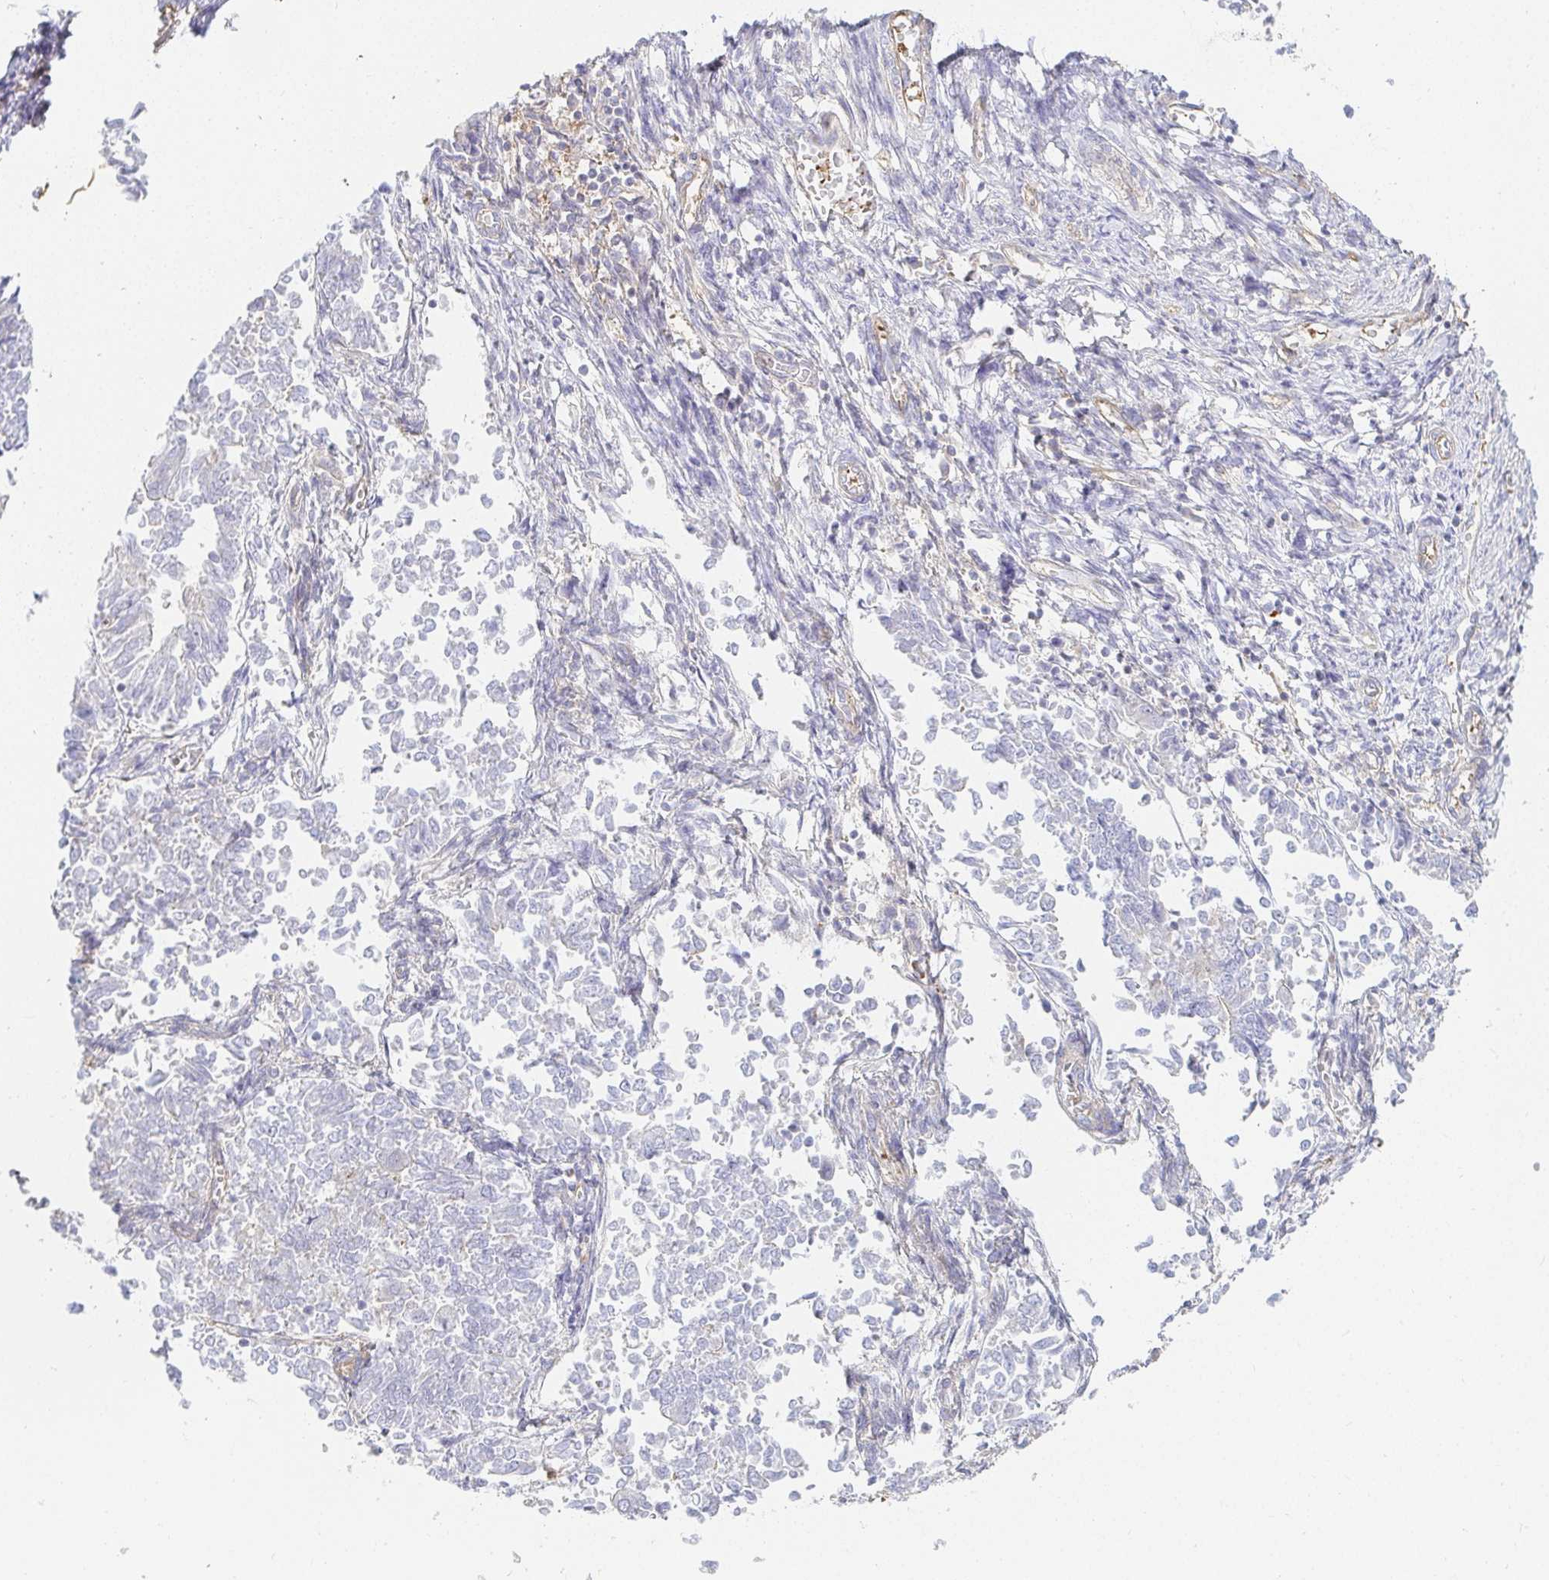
{"staining": {"intensity": "negative", "quantity": "none", "location": "none"}, "tissue": "endometrial cancer", "cell_type": "Tumor cells", "image_type": "cancer", "snomed": [{"axis": "morphology", "description": "Adenocarcinoma, NOS"}, {"axis": "topography", "description": "Endometrium"}], "caption": "This is an IHC micrograph of adenocarcinoma (endometrial). There is no staining in tumor cells.", "gene": "TSPAN19", "patient": {"sex": "female", "age": 65}}